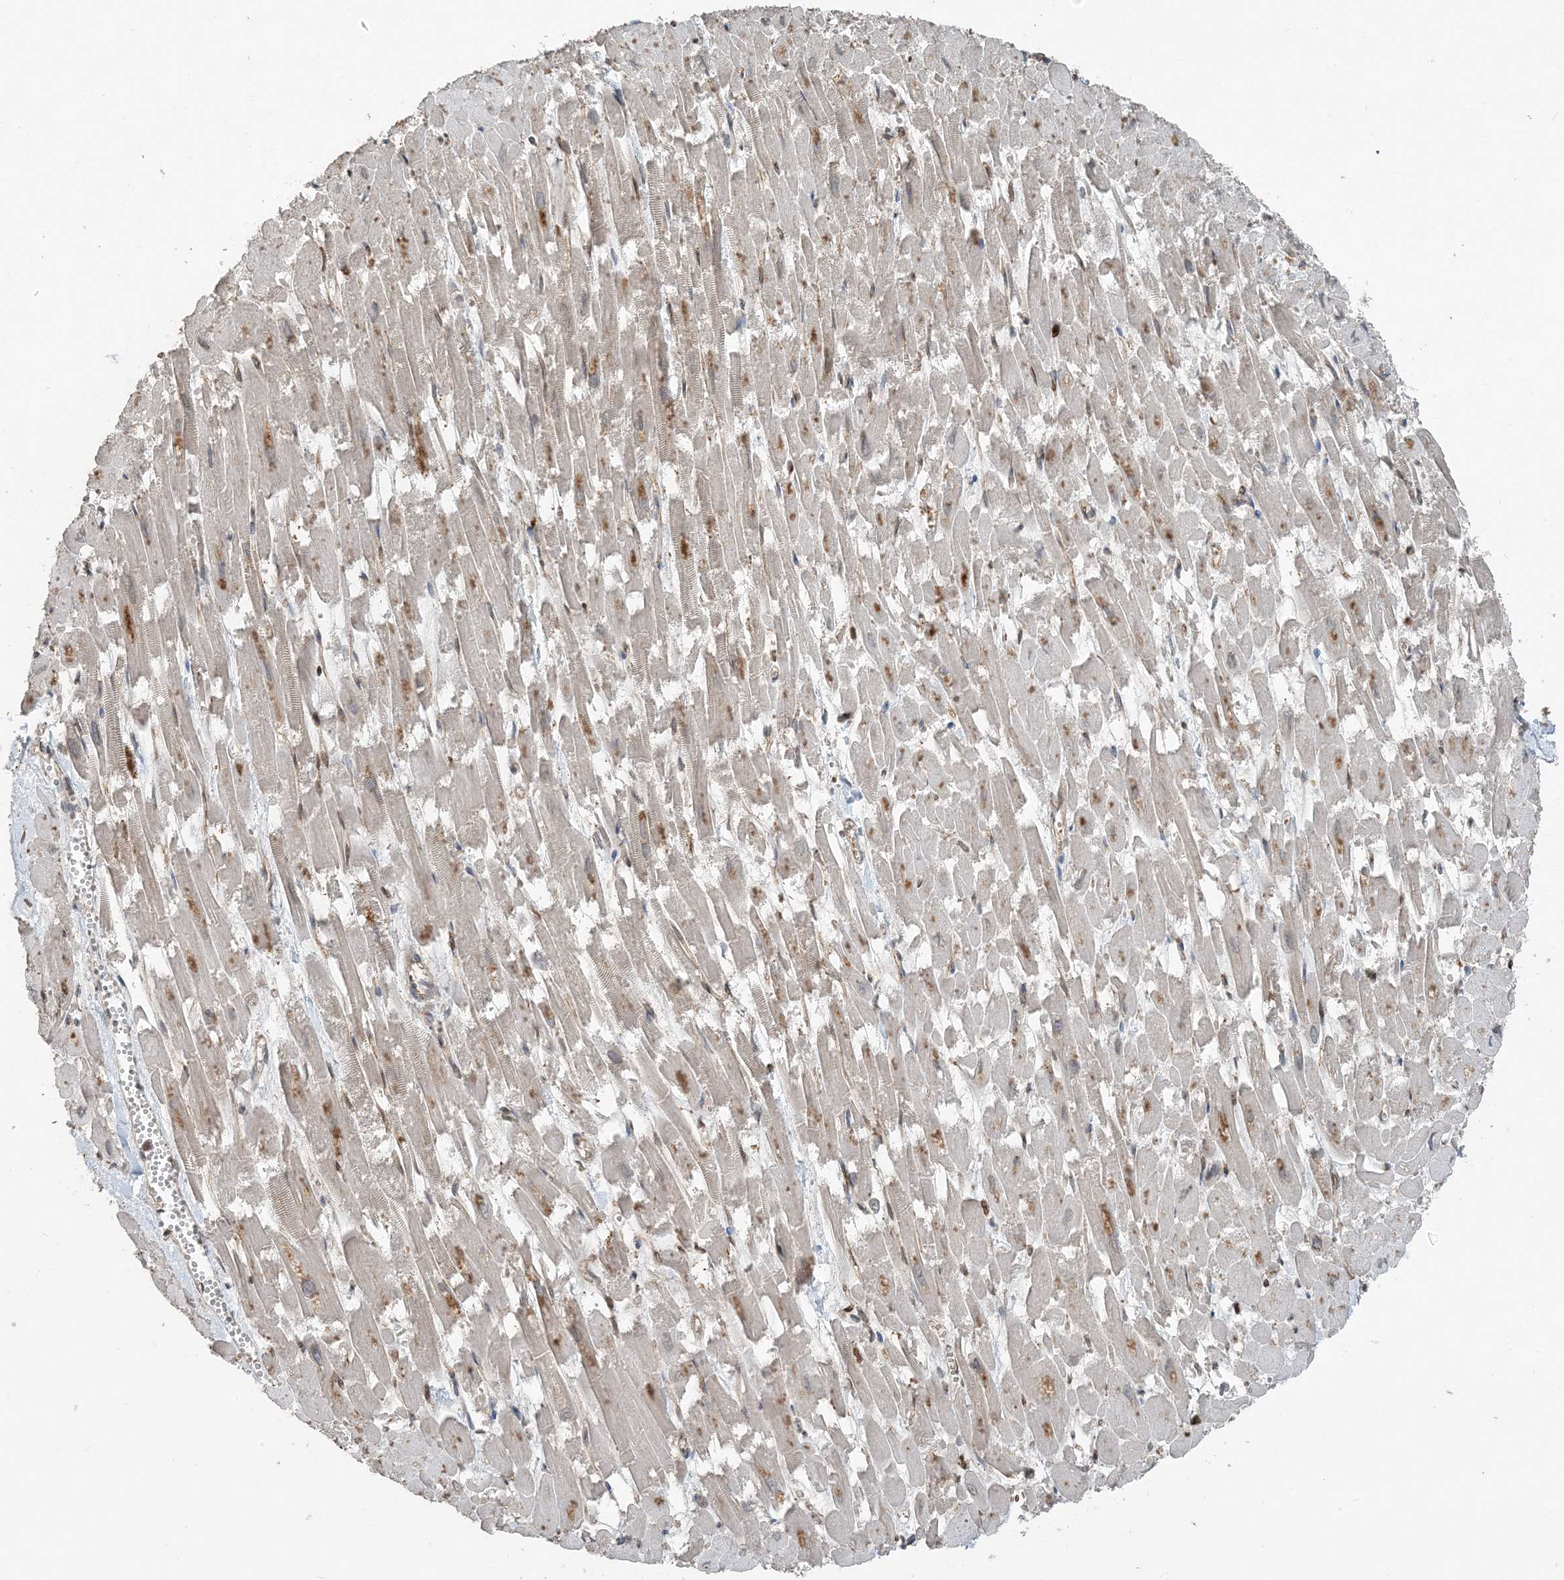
{"staining": {"intensity": "moderate", "quantity": "25%-75%", "location": "cytoplasmic/membranous,nuclear"}, "tissue": "heart muscle", "cell_type": "Cardiomyocytes", "image_type": "normal", "snomed": [{"axis": "morphology", "description": "Normal tissue, NOS"}, {"axis": "topography", "description": "Heart"}], "caption": "Moderate cytoplasmic/membranous,nuclear expression for a protein is identified in about 25%-75% of cardiomyocytes of benign heart muscle using IHC.", "gene": "ZFAND2B", "patient": {"sex": "male", "age": 54}}